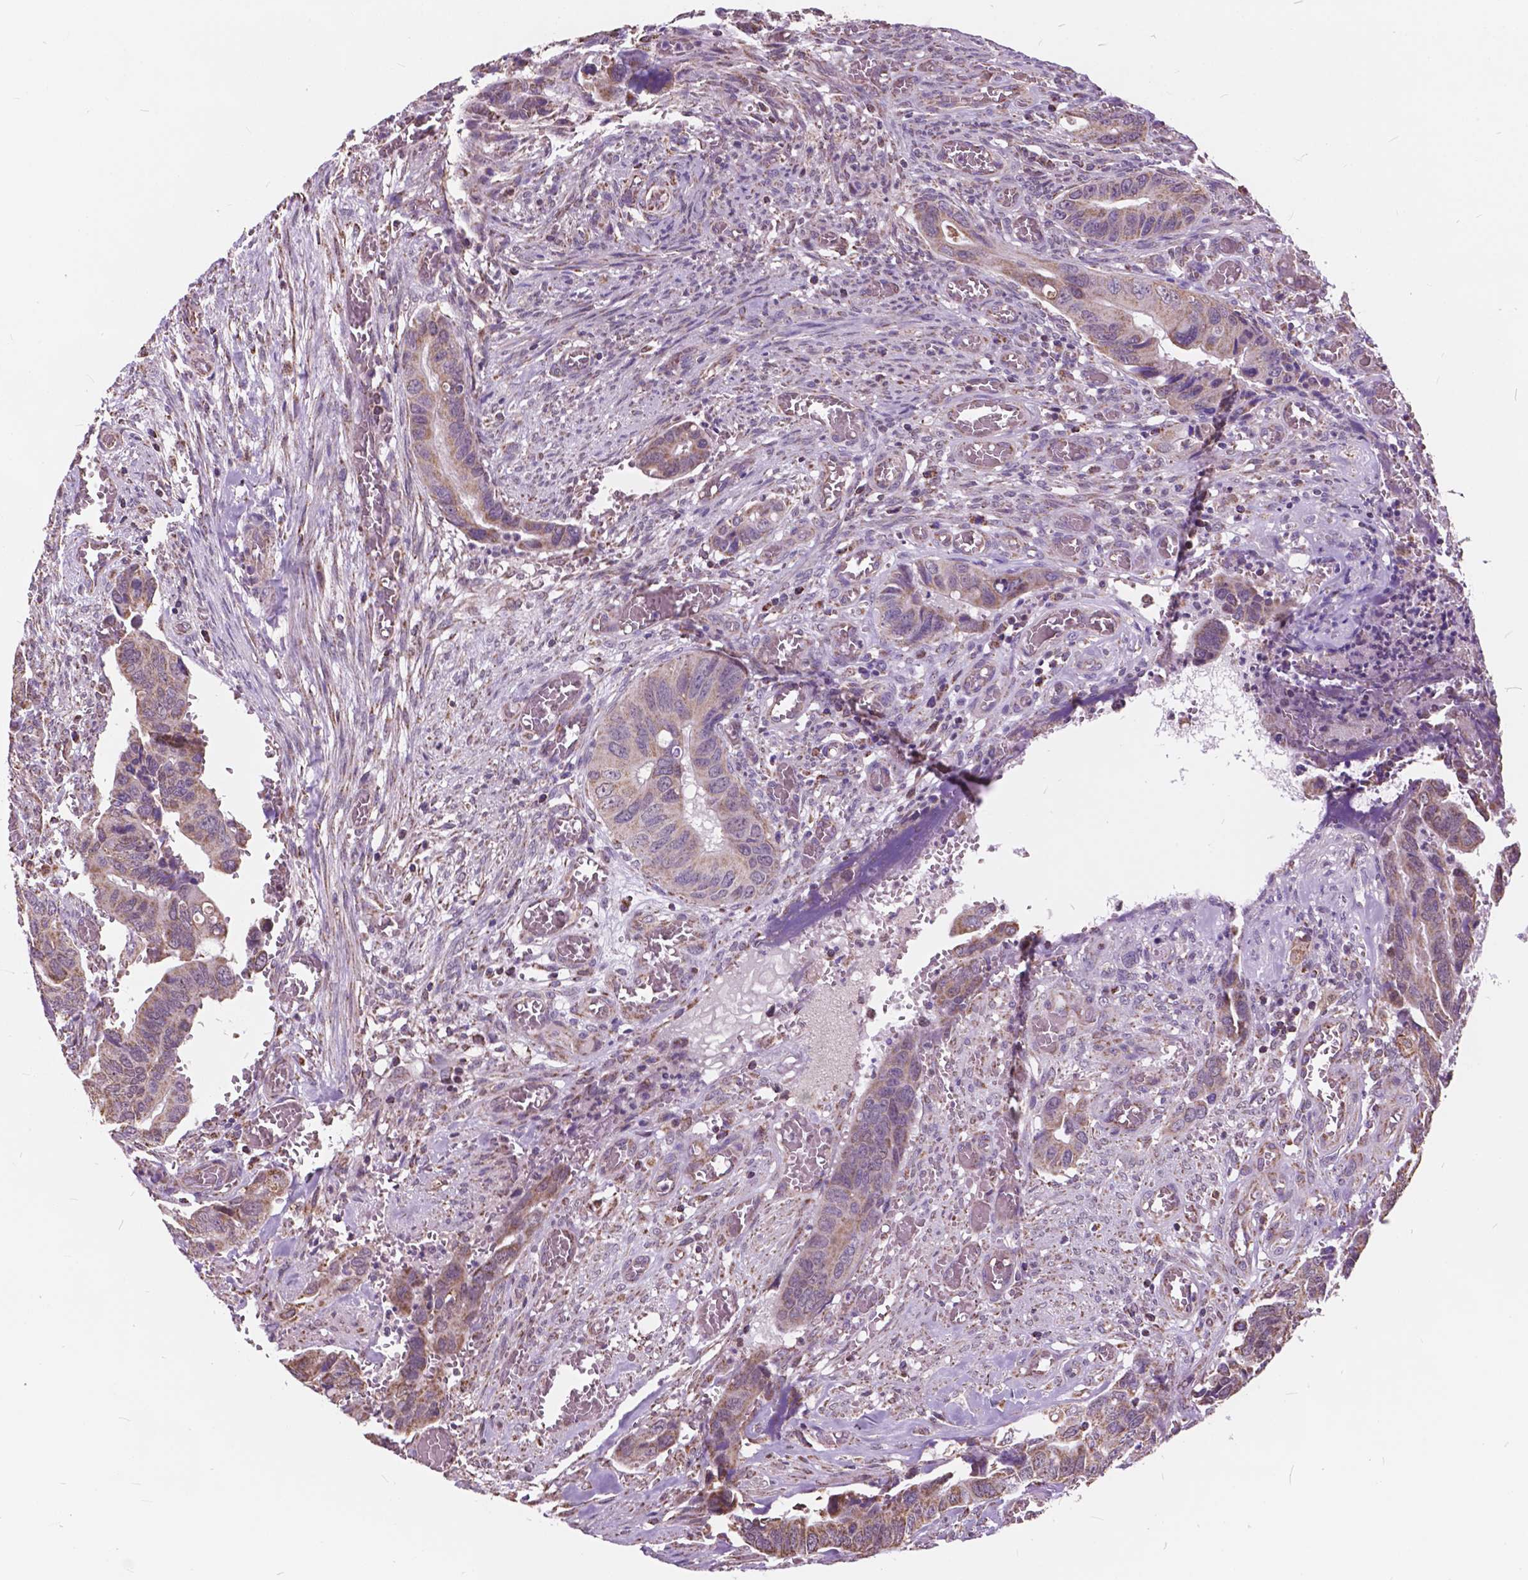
{"staining": {"intensity": "moderate", "quantity": ">75%", "location": "cytoplasmic/membranous"}, "tissue": "colorectal cancer", "cell_type": "Tumor cells", "image_type": "cancer", "snomed": [{"axis": "morphology", "description": "Adenocarcinoma, NOS"}, {"axis": "topography", "description": "Colon"}], "caption": "This micrograph displays immunohistochemistry staining of colorectal adenocarcinoma, with medium moderate cytoplasmic/membranous staining in approximately >75% of tumor cells.", "gene": "SCOC", "patient": {"sex": "male", "age": 49}}